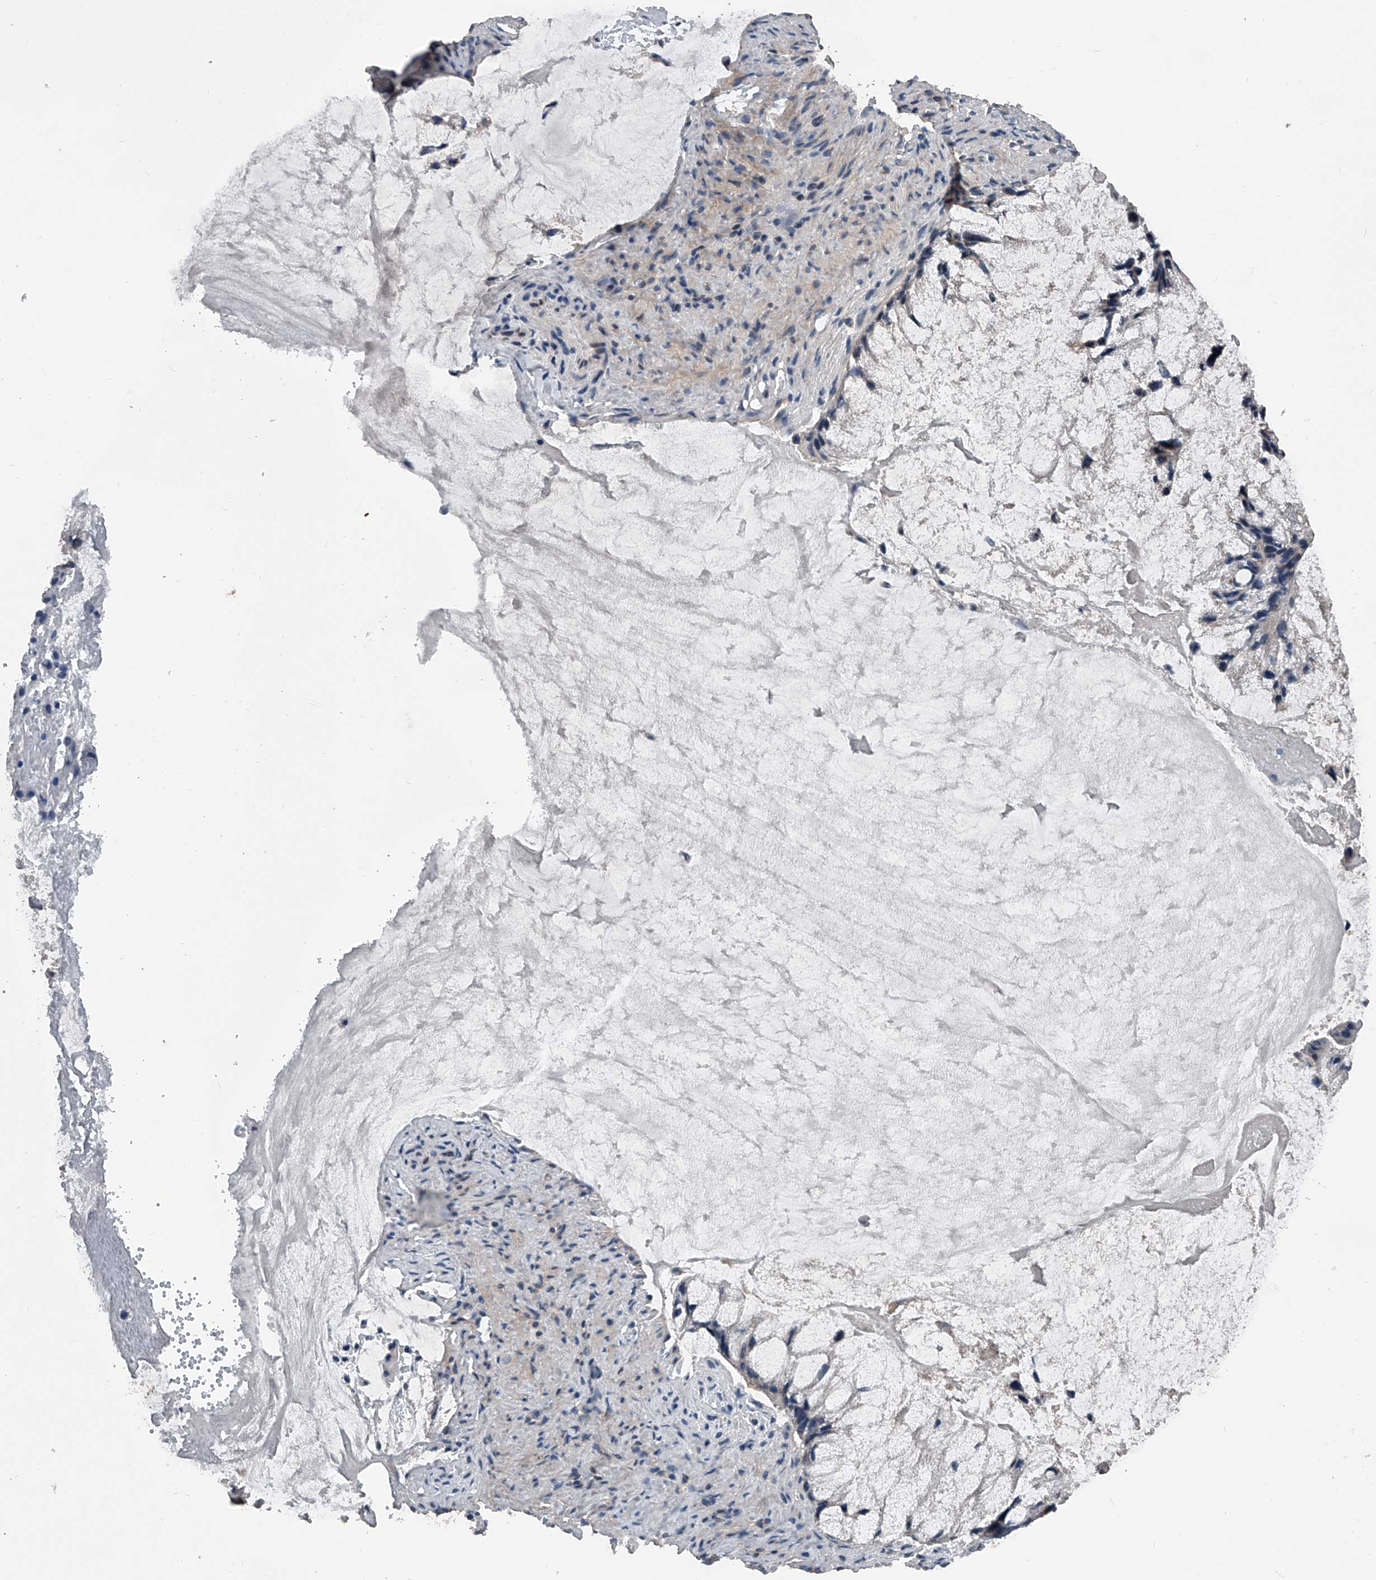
{"staining": {"intensity": "negative", "quantity": "none", "location": "none"}, "tissue": "ovarian cancer", "cell_type": "Tumor cells", "image_type": "cancer", "snomed": [{"axis": "morphology", "description": "Cystadenocarcinoma, mucinous, NOS"}, {"axis": "topography", "description": "Ovary"}], "caption": "High power microscopy image of an immunohistochemistry histopathology image of ovarian cancer, revealing no significant expression in tumor cells.", "gene": "PHACTR1", "patient": {"sex": "female", "age": 37}}